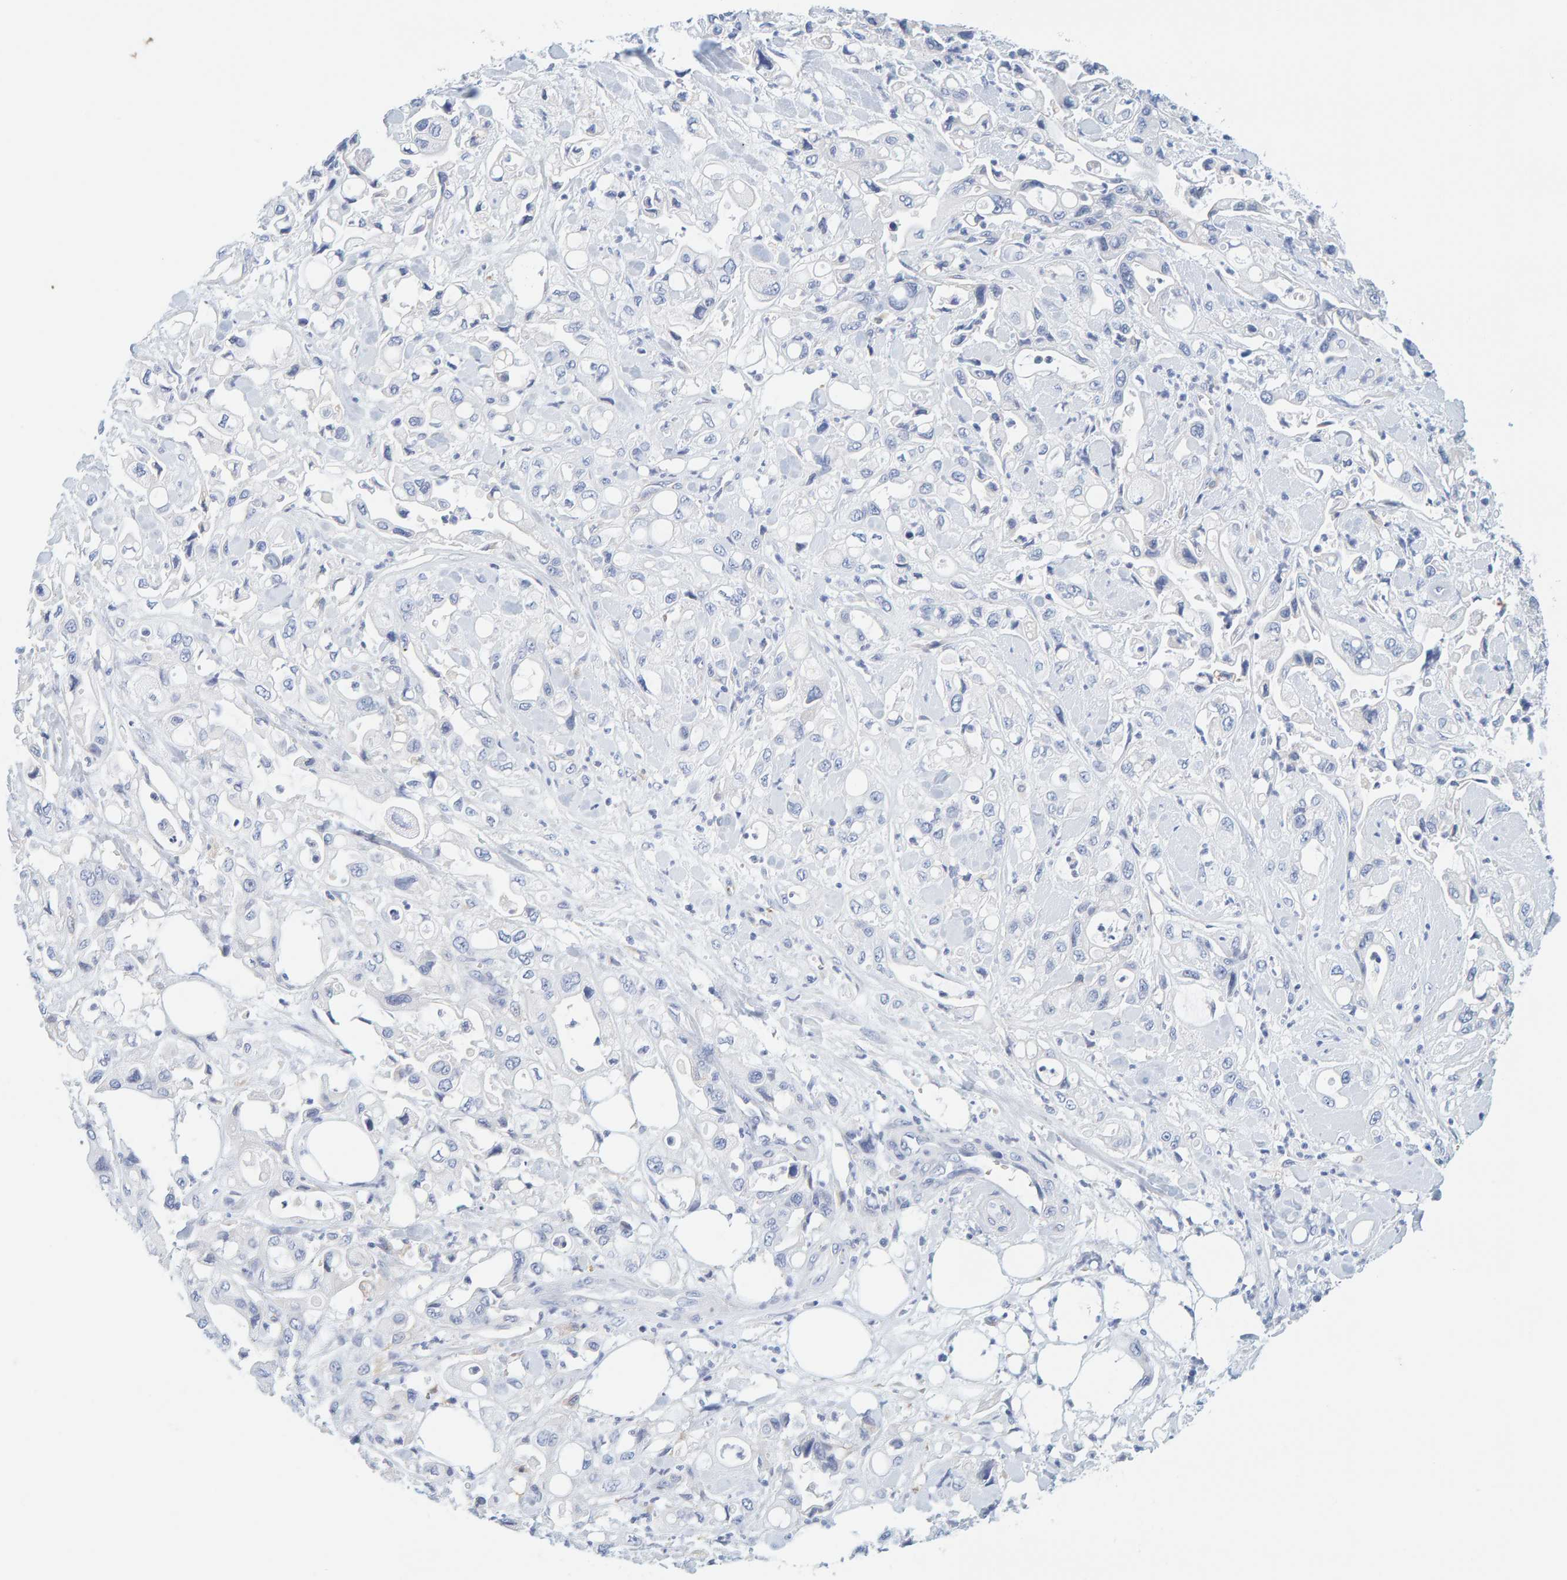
{"staining": {"intensity": "negative", "quantity": "none", "location": "none"}, "tissue": "pancreatic cancer", "cell_type": "Tumor cells", "image_type": "cancer", "snomed": [{"axis": "morphology", "description": "Adenocarcinoma, NOS"}, {"axis": "topography", "description": "Pancreas"}], "caption": "This is an immunohistochemistry image of adenocarcinoma (pancreatic). There is no staining in tumor cells.", "gene": "MOG", "patient": {"sex": "male", "age": 70}}